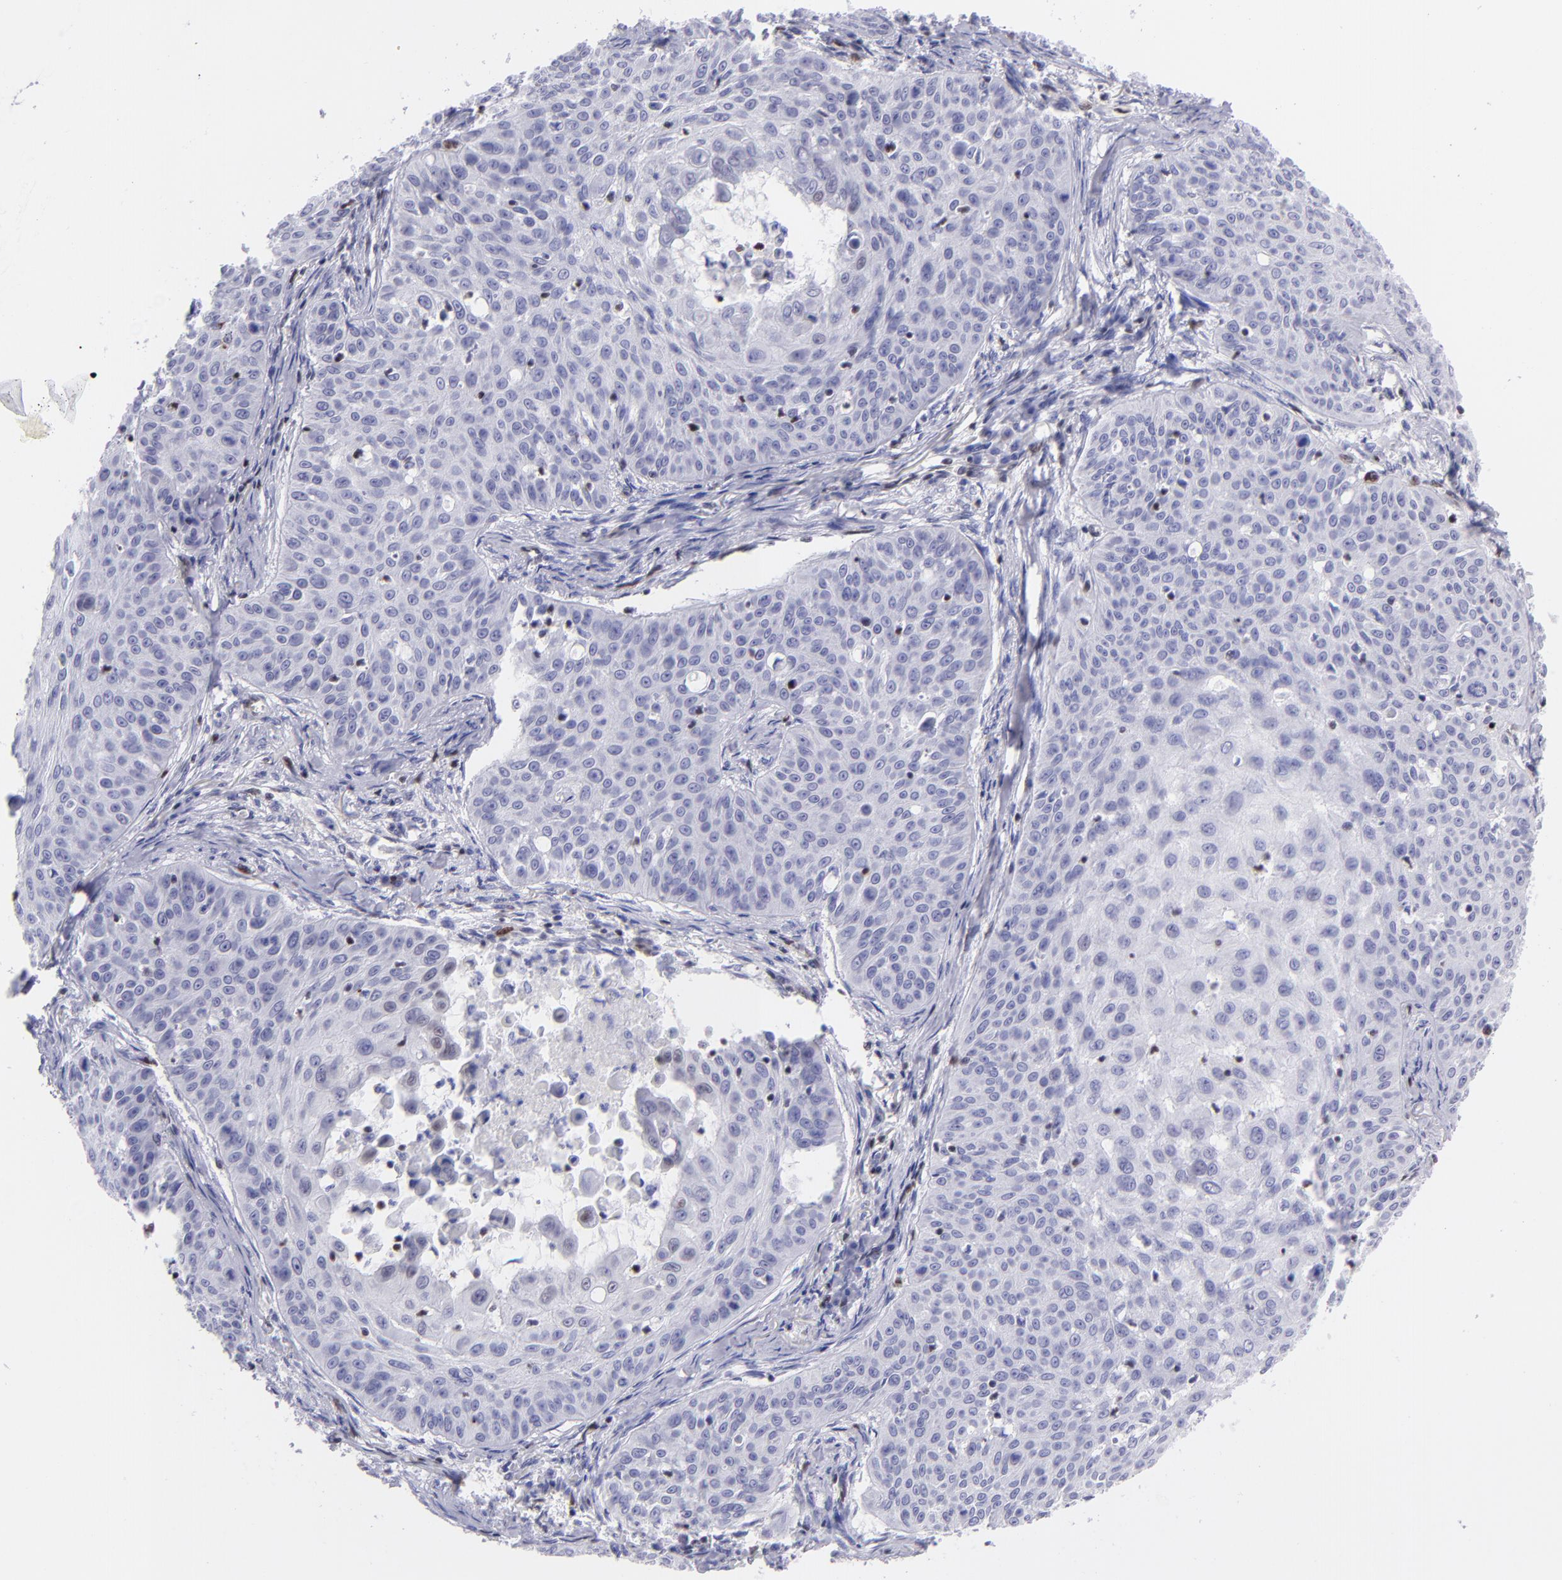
{"staining": {"intensity": "weak", "quantity": "<25%", "location": "nuclear"}, "tissue": "skin cancer", "cell_type": "Tumor cells", "image_type": "cancer", "snomed": [{"axis": "morphology", "description": "Squamous cell carcinoma, NOS"}, {"axis": "topography", "description": "Skin"}], "caption": "Tumor cells are negative for brown protein staining in squamous cell carcinoma (skin).", "gene": "ETS1", "patient": {"sex": "male", "age": 82}}